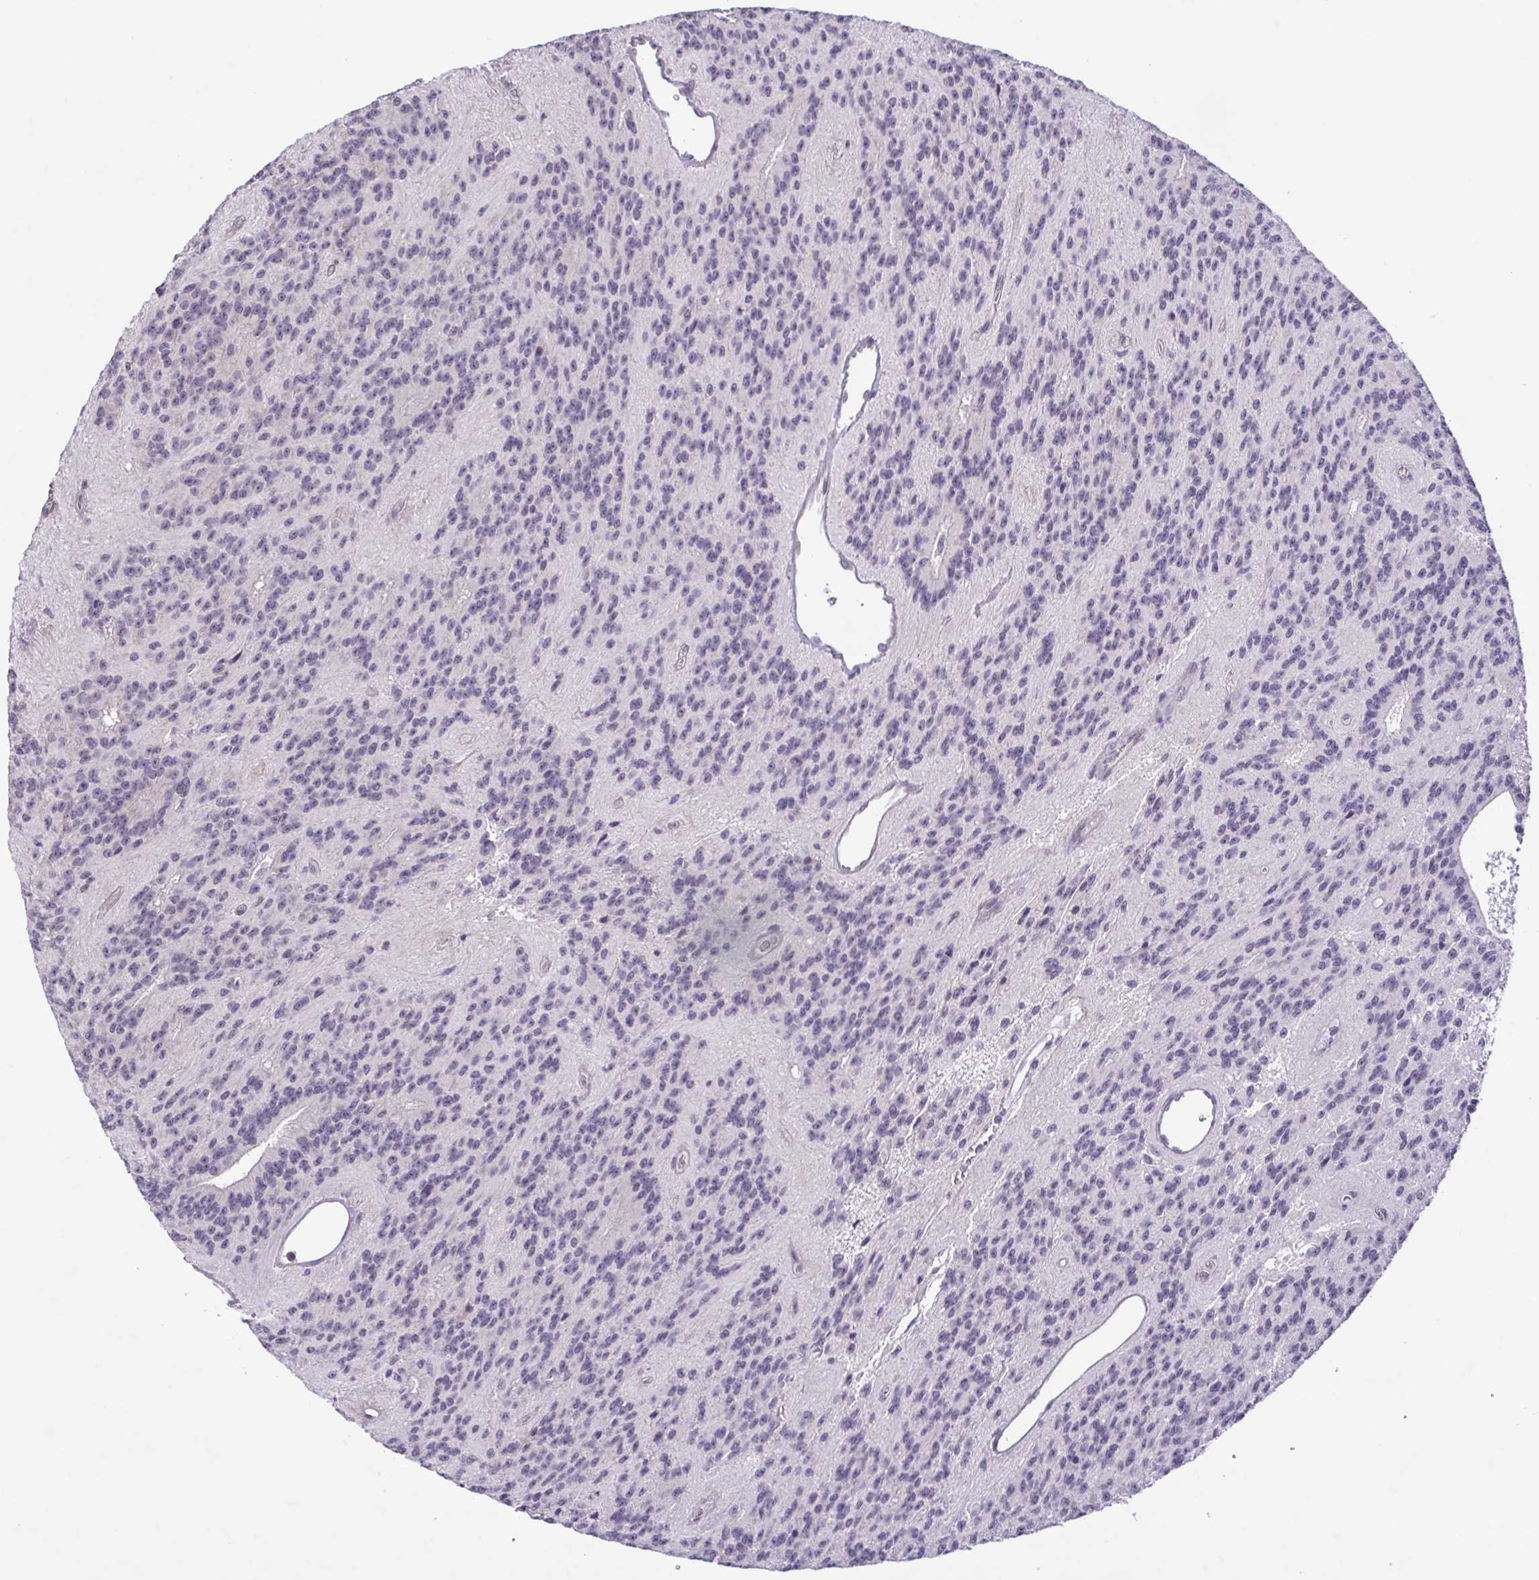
{"staining": {"intensity": "negative", "quantity": "none", "location": "none"}, "tissue": "glioma", "cell_type": "Tumor cells", "image_type": "cancer", "snomed": [{"axis": "morphology", "description": "Glioma, malignant, Low grade"}, {"axis": "topography", "description": "Brain"}], "caption": "IHC image of human glioma stained for a protein (brown), which exhibits no staining in tumor cells. Brightfield microscopy of immunohistochemistry (IHC) stained with DAB (3,3'-diaminobenzidine) (brown) and hematoxylin (blue), captured at high magnification.", "gene": "IL1RN", "patient": {"sex": "male", "age": 31}}